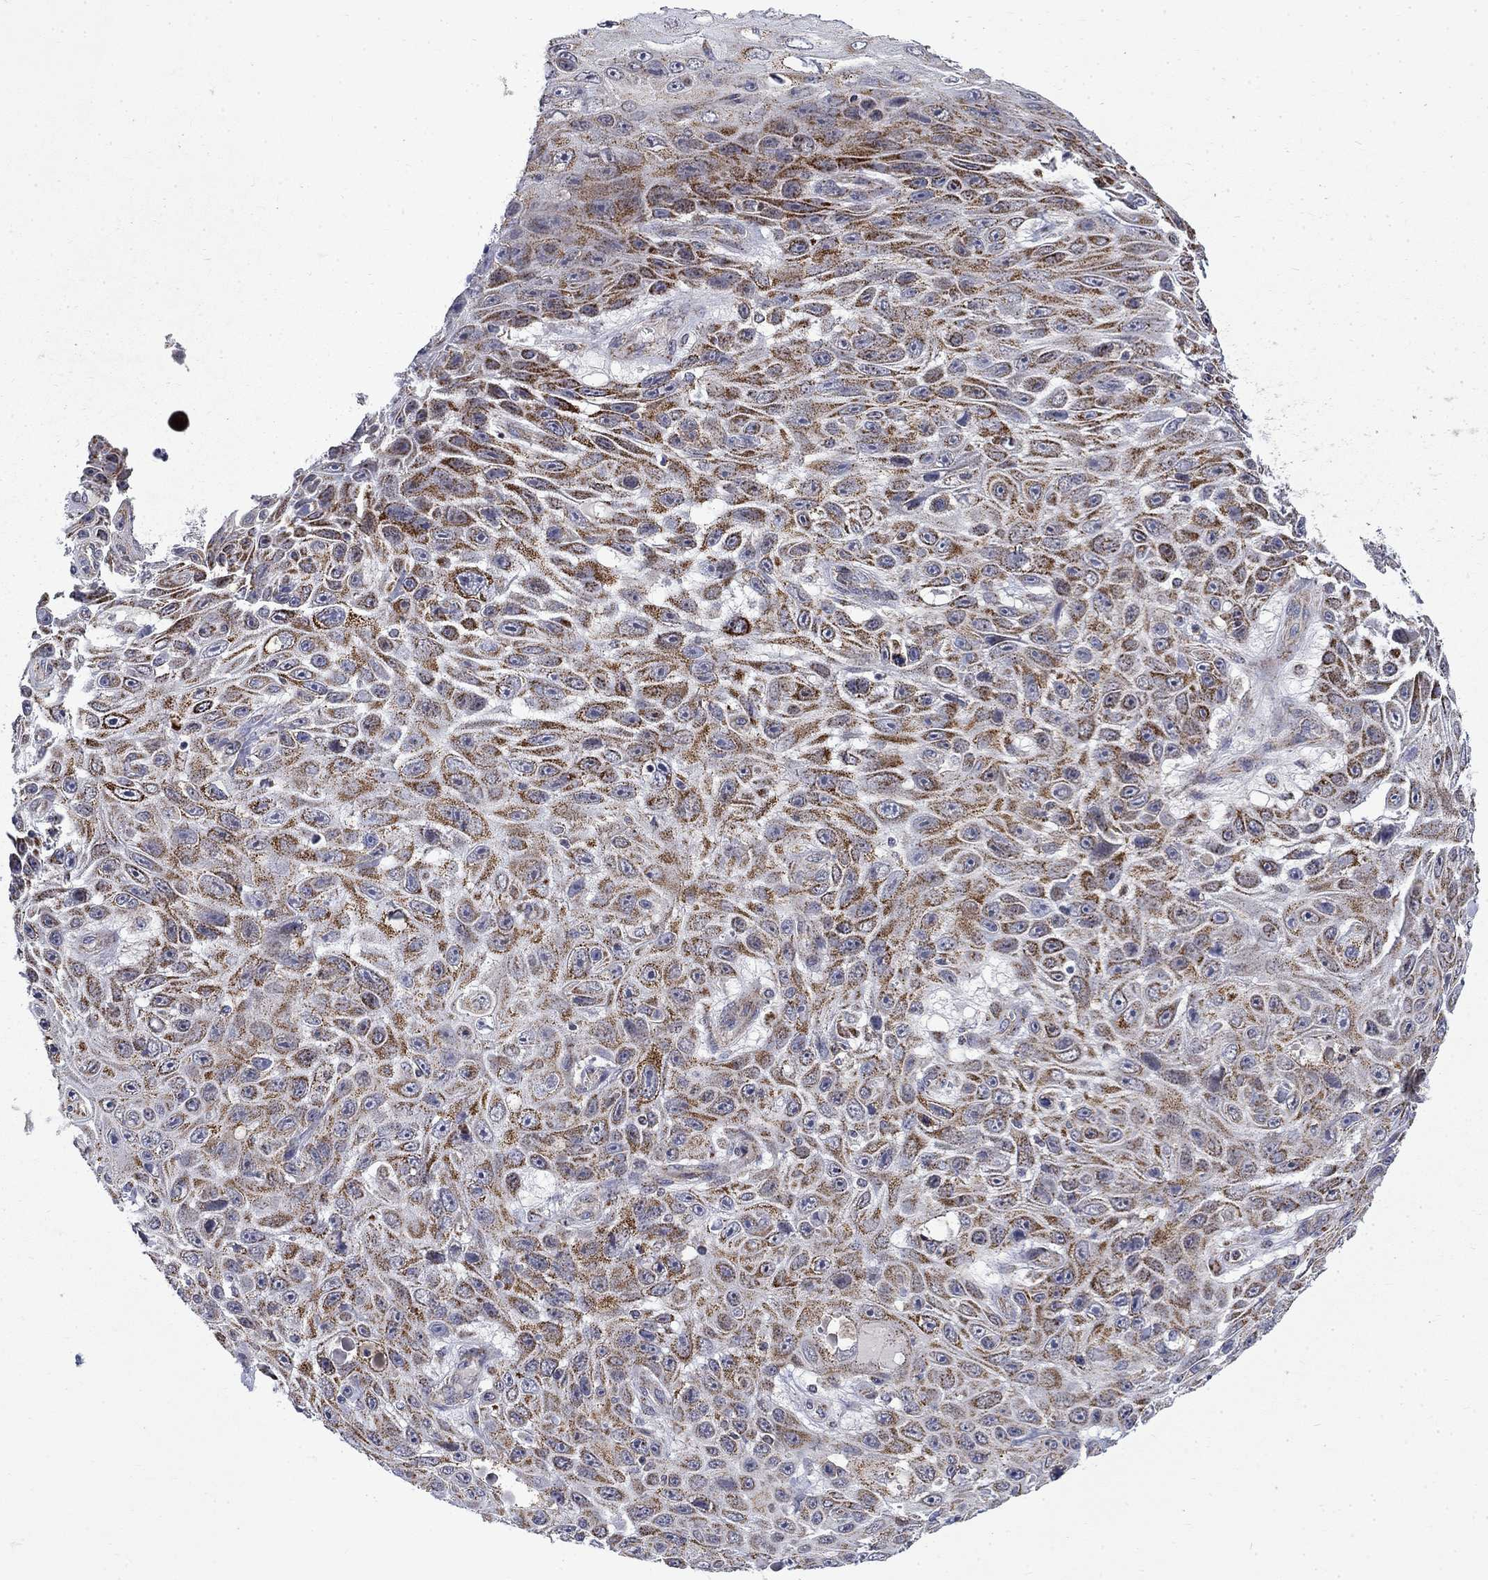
{"staining": {"intensity": "strong", "quantity": ">75%", "location": "cytoplasmic/membranous"}, "tissue": "skin cancer", "cell_type": "Tumor cells", "image_type": "cancer", "snomed": [{"axis": "morphology", "description": "Squamous cell carcinoma, NOS"}, {"axis": "topography", "description": "Skin"}], "caption": "Squamous cell carcinoma (skin) was stained to show a protein in brown. There is high levels of strong cytoplasmic/membranous staining in about >75% of tumor cells.", "gene": "PCBP3", "patient": {"sex": "male", "age": 82}}